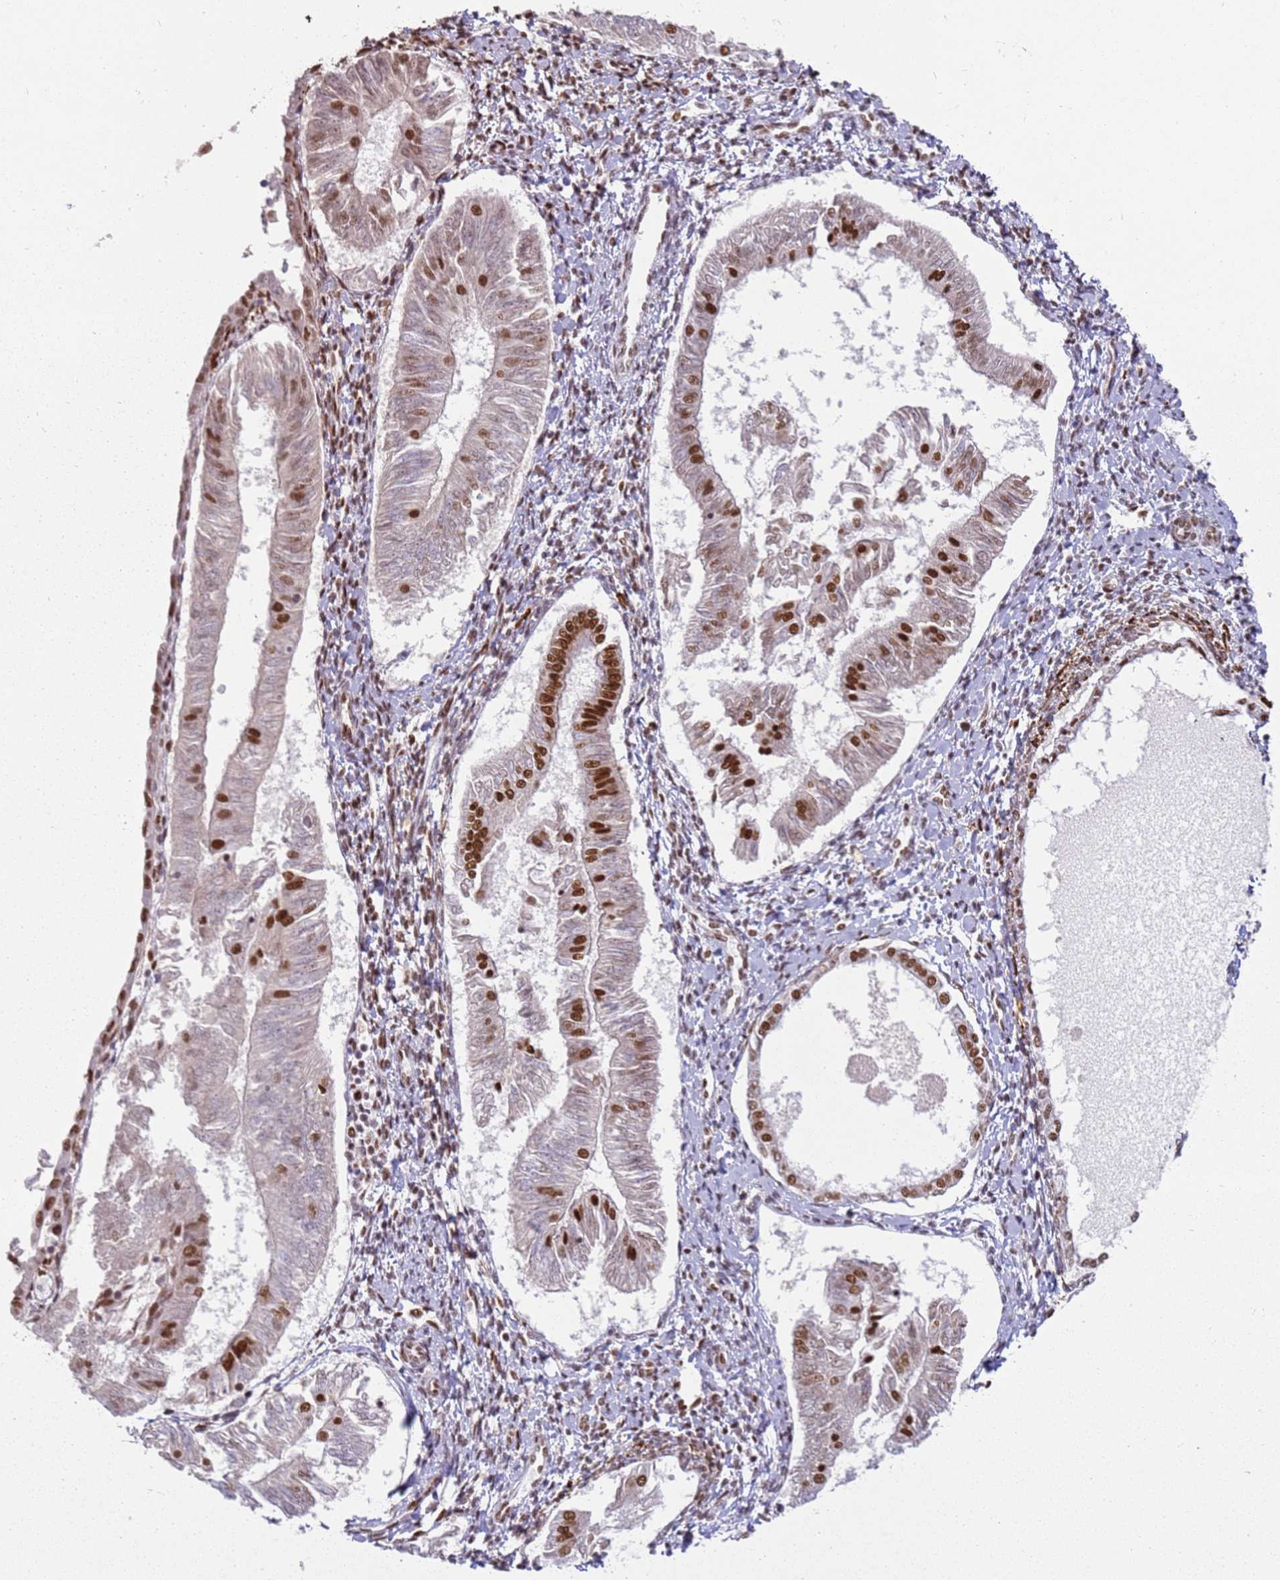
{"staining": {"intensity": "strong", "quantity": "<25%", "location": "nuclear"}, "tissue": "endometrial cancer", "cell_type": "Tumor cells", "image_type": "cancer", "snomed": [{"axis": "morphology", "description": "Adenocarcinoma, NOS"}, {"axis": "topography", "description": "Endometrium"}], "caption": "Protein expression analysis of human endometrial cancer (adenocarcinoma) reveals strong nuclear staining in about <25% of tumor cells. The protein is stained brown, and the nuclei are stained in blue (DAB (3,3'-diaminobenzidine) IHC with brightfield microscopy, high magnification).", "gene": "TENT4A", "patient": {"sex": "female", "age": 58}}